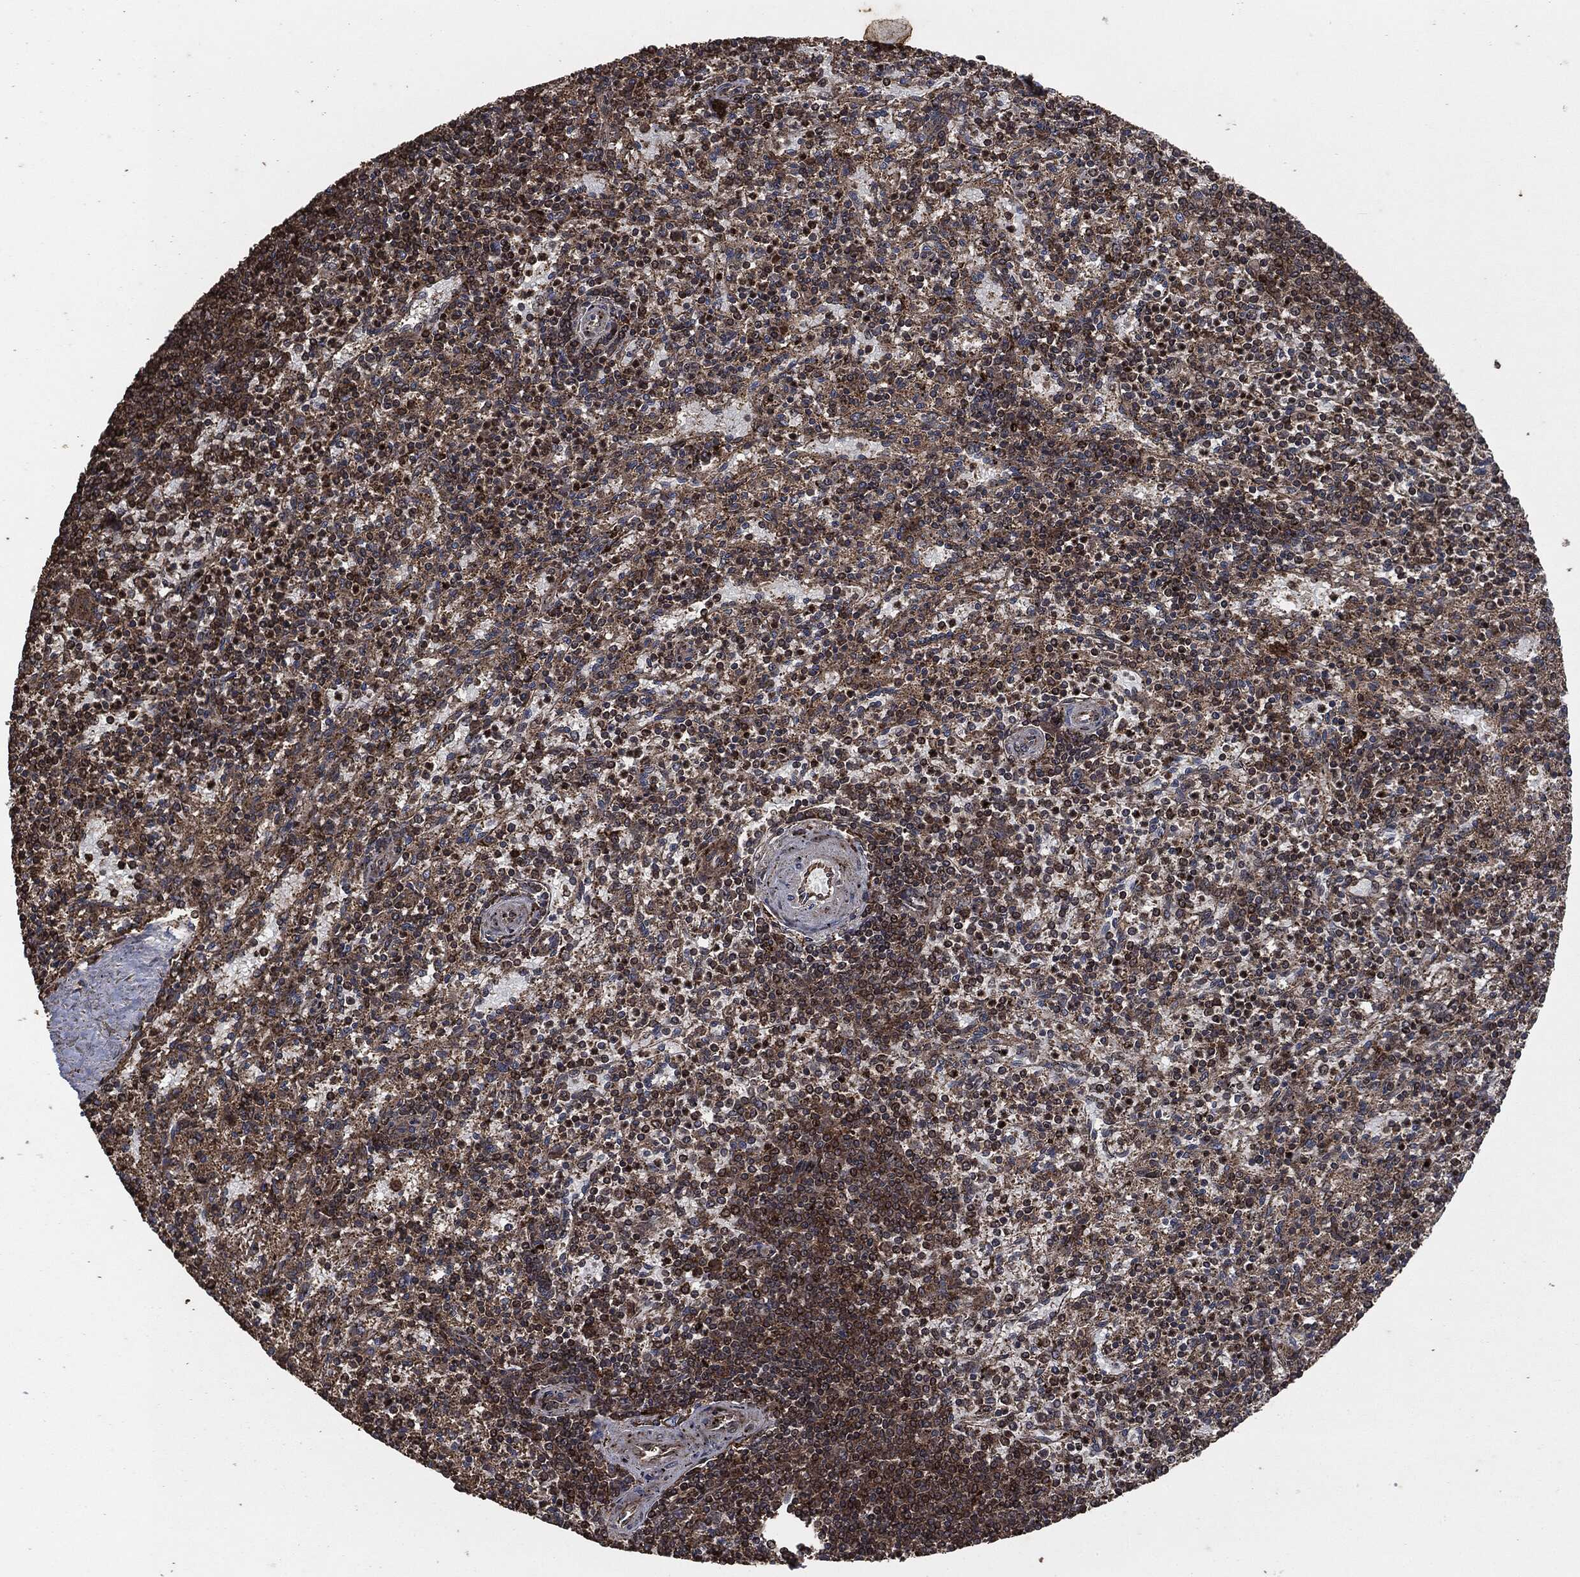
{"staining": {"intensity": "moderate", "quantity": ">75%", "location": "cytoplasmic/membranous"}, "tissue": "spleen", "cell_type": "Cells in red pulp", "image_type": "normal", "snomed": [{"axis": "morphology", "description": "Normal tissue, NOS"}, {"axis": "topography", "description": "Spleen"}], "caption": "Cells in red pulp reveal medium levels of moderate cytoplasmic/membranous positivity in approximately >75% of cells in normal spleen.", "gene": "IFIT1", "patient": {"sex": "female", "age": 37}}